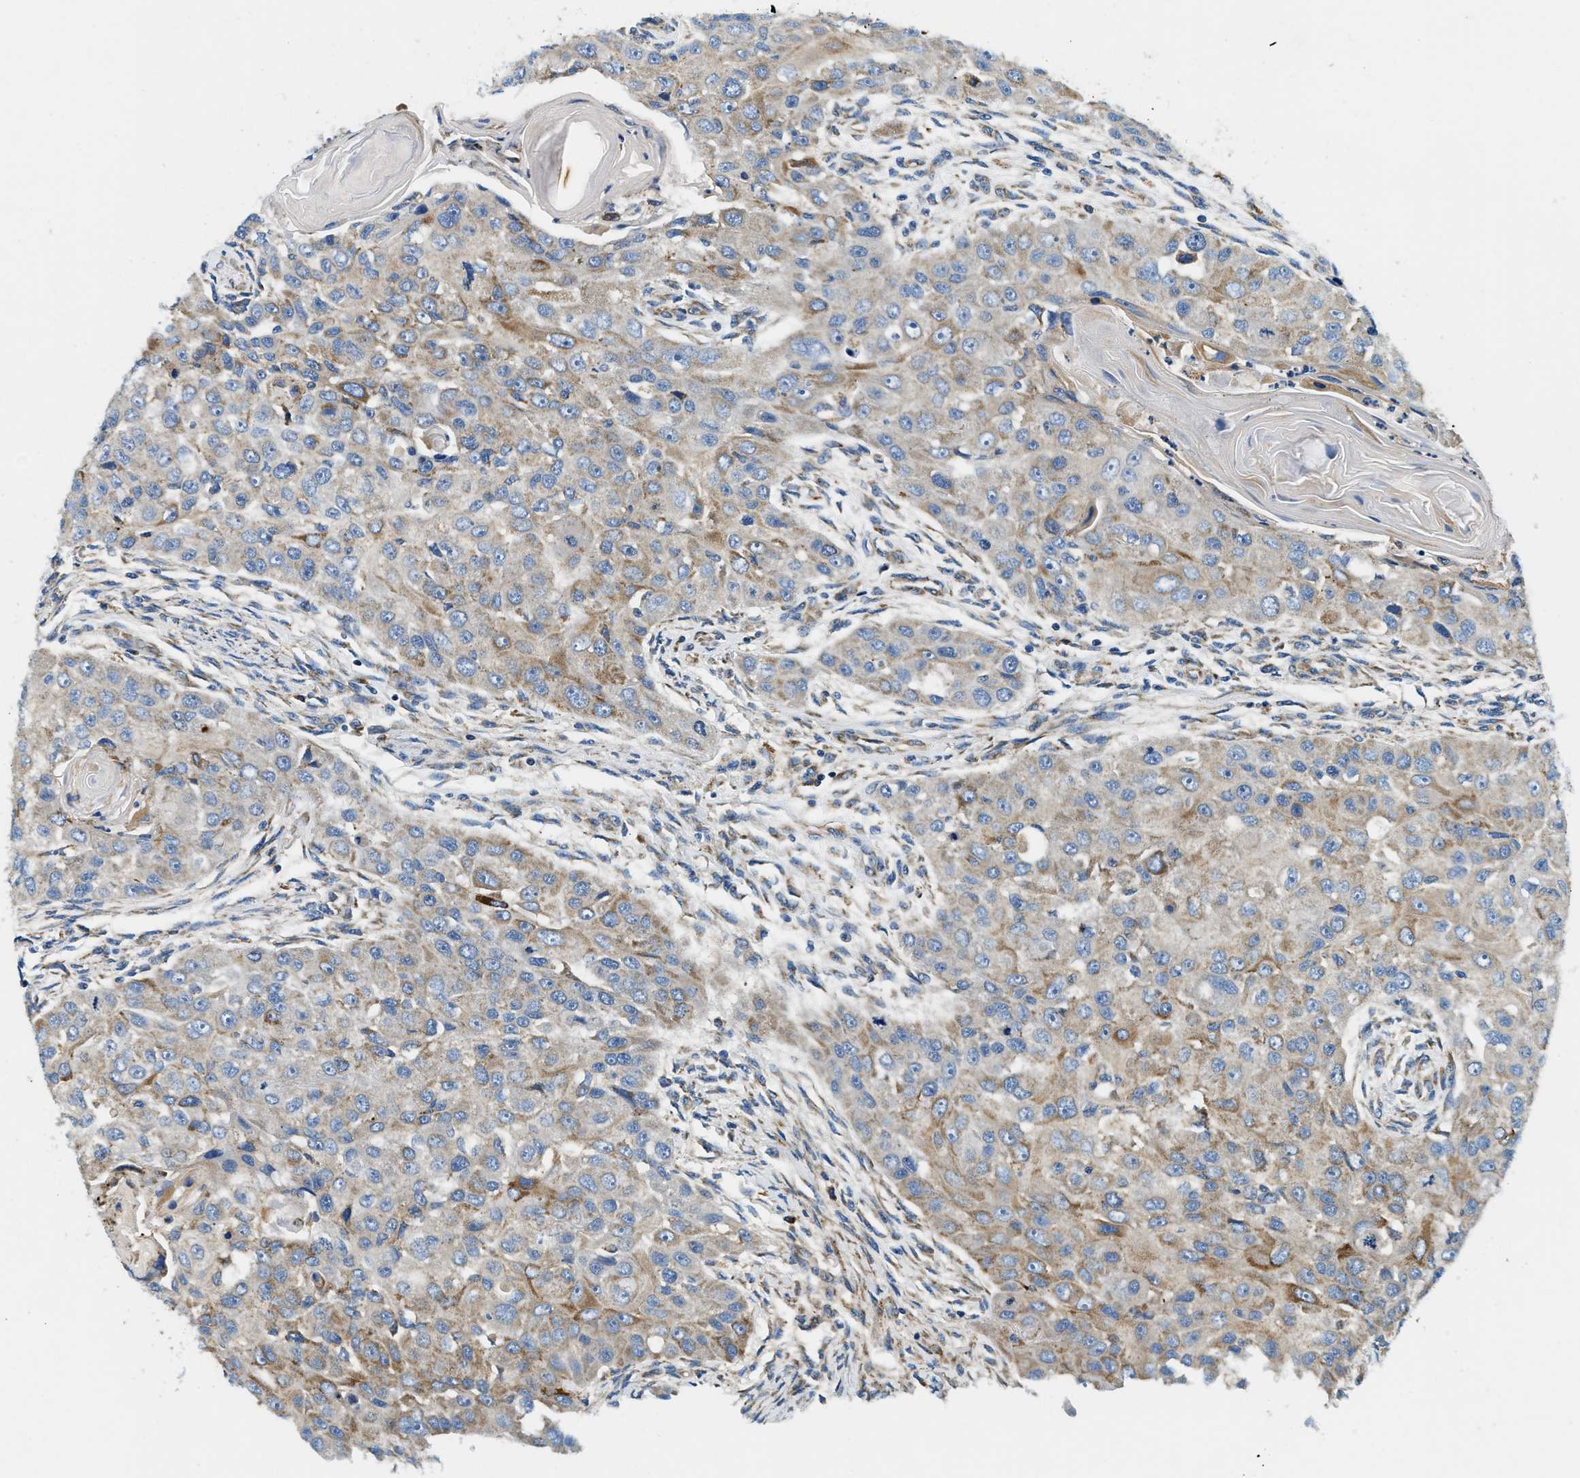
{"staining": {"intensity": "moderate", "quantity": "<25%", "location": "cytoplasmic/membranous"}, "tissue": "head and neck cancer", "cell_type": "Tumor cells", "image_type": "cancer", "snomed": [{"axis": "morphology", "description": "Normal tissue, NOS"}, {"axis": "morphology", "description": "Squamous cell carcinoma, NOS"}, {"axis": "topography", "description": "Skeletal muscle"}, {"axis": "topography", "description": "Head-Neck"}], "caption": "Immunohistochemistry (DAB (3,3'-diaminobenzidine)) staining of human head and neck cancer shows moderate cytoplasmic/membranous protein positivity in about <25% of tumor cells.", "gene": "SAMD4B", "patient": {"sex": "male", "age": 51}}